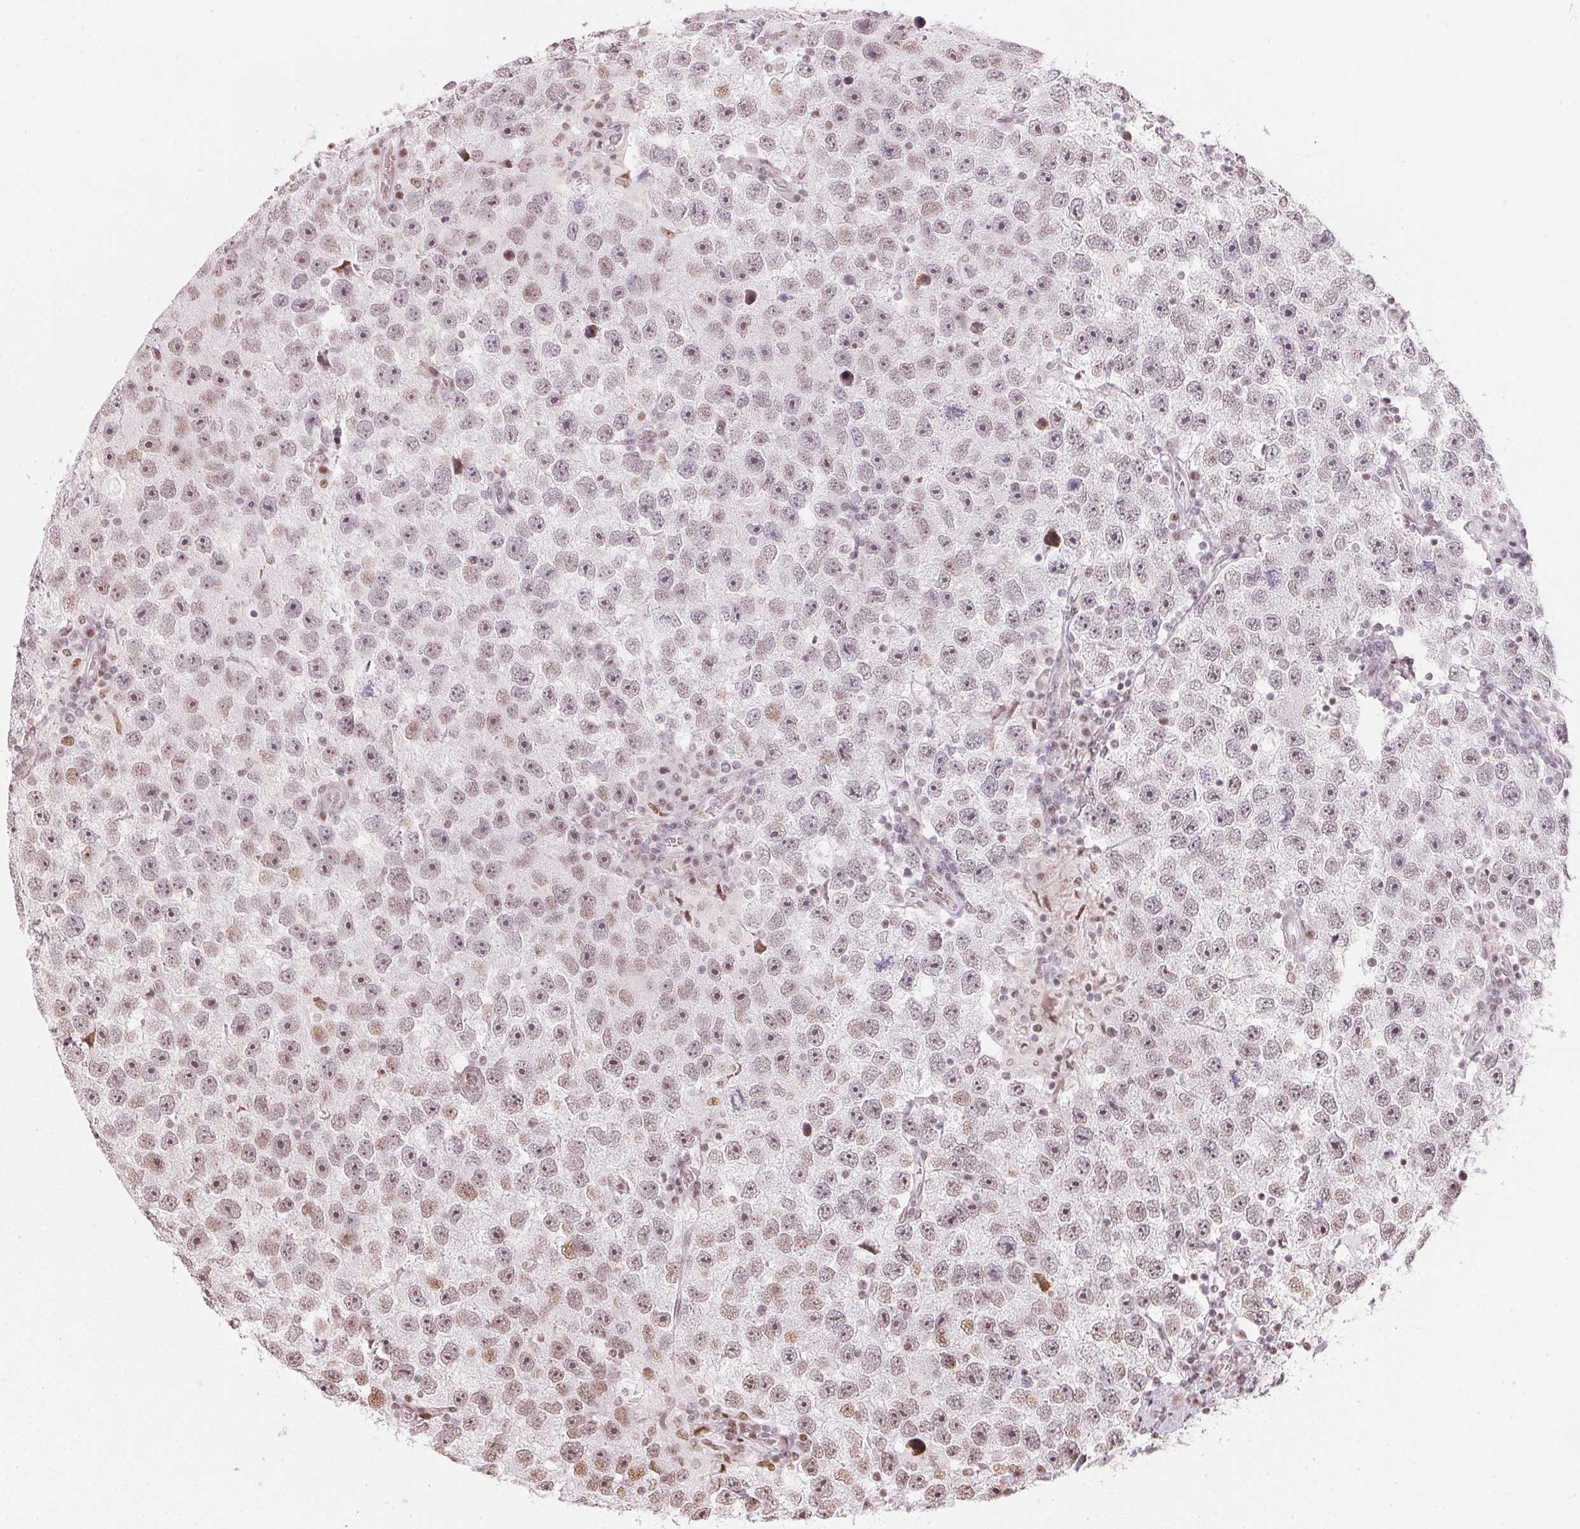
{"staining": {"intensity": "moderate", "quantity": "<25%", "location": "nuclear"}, "tissue": "testis cancer", "cell_type": "Tumor cells", "image_type": "cancer", "snomed": [{"axis": "morphology", "description": "Seminoma, NOS"}, {"axis": "topography", "description": "Testis"}], "caption": "The histopathology image reveals staining of seminoma (testis), revealing moderate nuclear protein positivity (brown color) within tumor cells.", "gene": "KAT6A", "patient": {"sex": "male", "age": 26}}